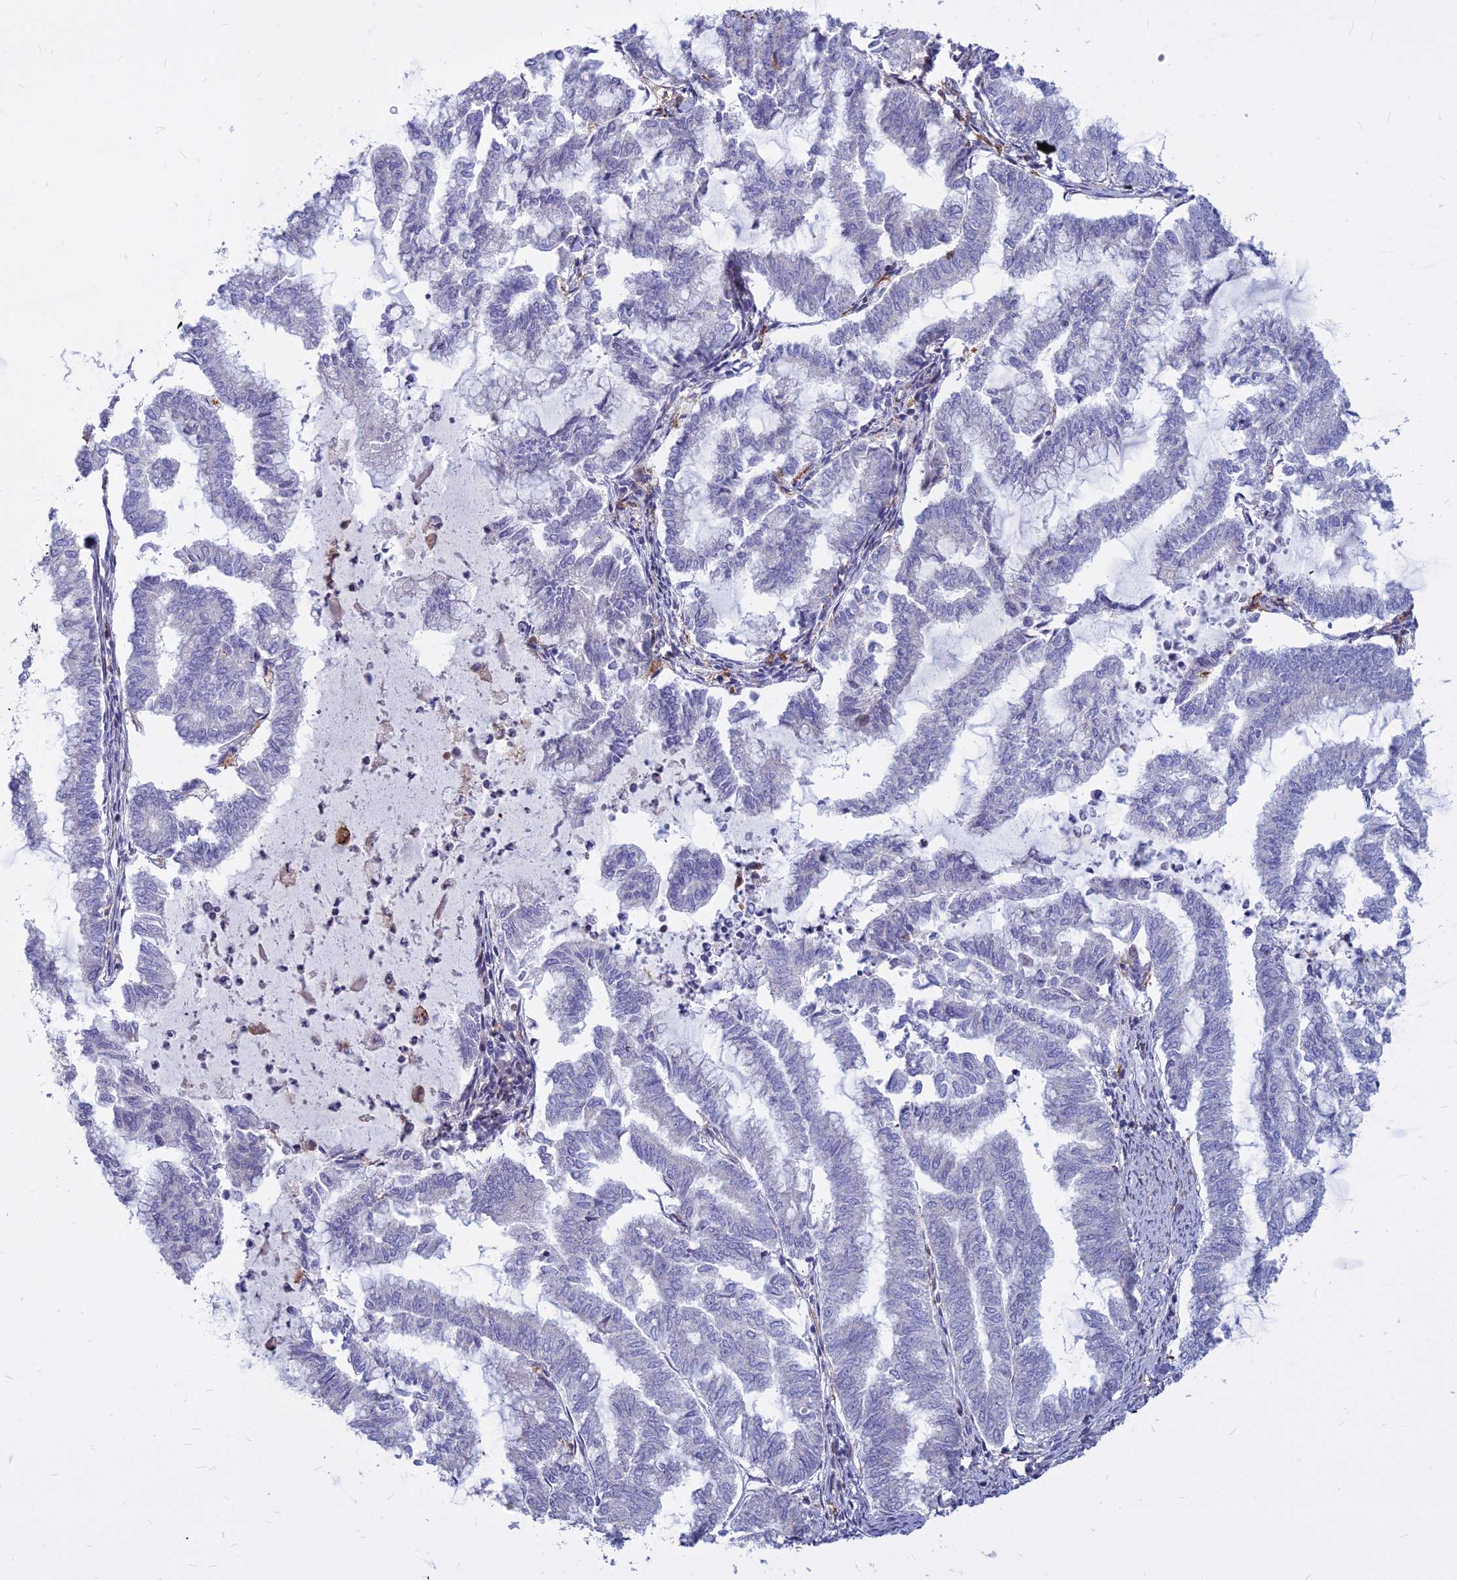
{"staining": {"intensity": "negative", "quantity": "none", "location": "none"}, "tissue": "endometrial cancer", "cell_type": "Tumor cells", "image_type": "cancer", "snomed": [{"axis": "morphology", "description": "Adenocarcinoma, NOS"}, {"axis": "topography", "description": "Endometrium"}], "caption": "Photomicrograph shows no protein expression in tumor cells of endometrial cancer tissue.", "gene": "ALG10", "patient": {"sex": "female", "age": 79}}